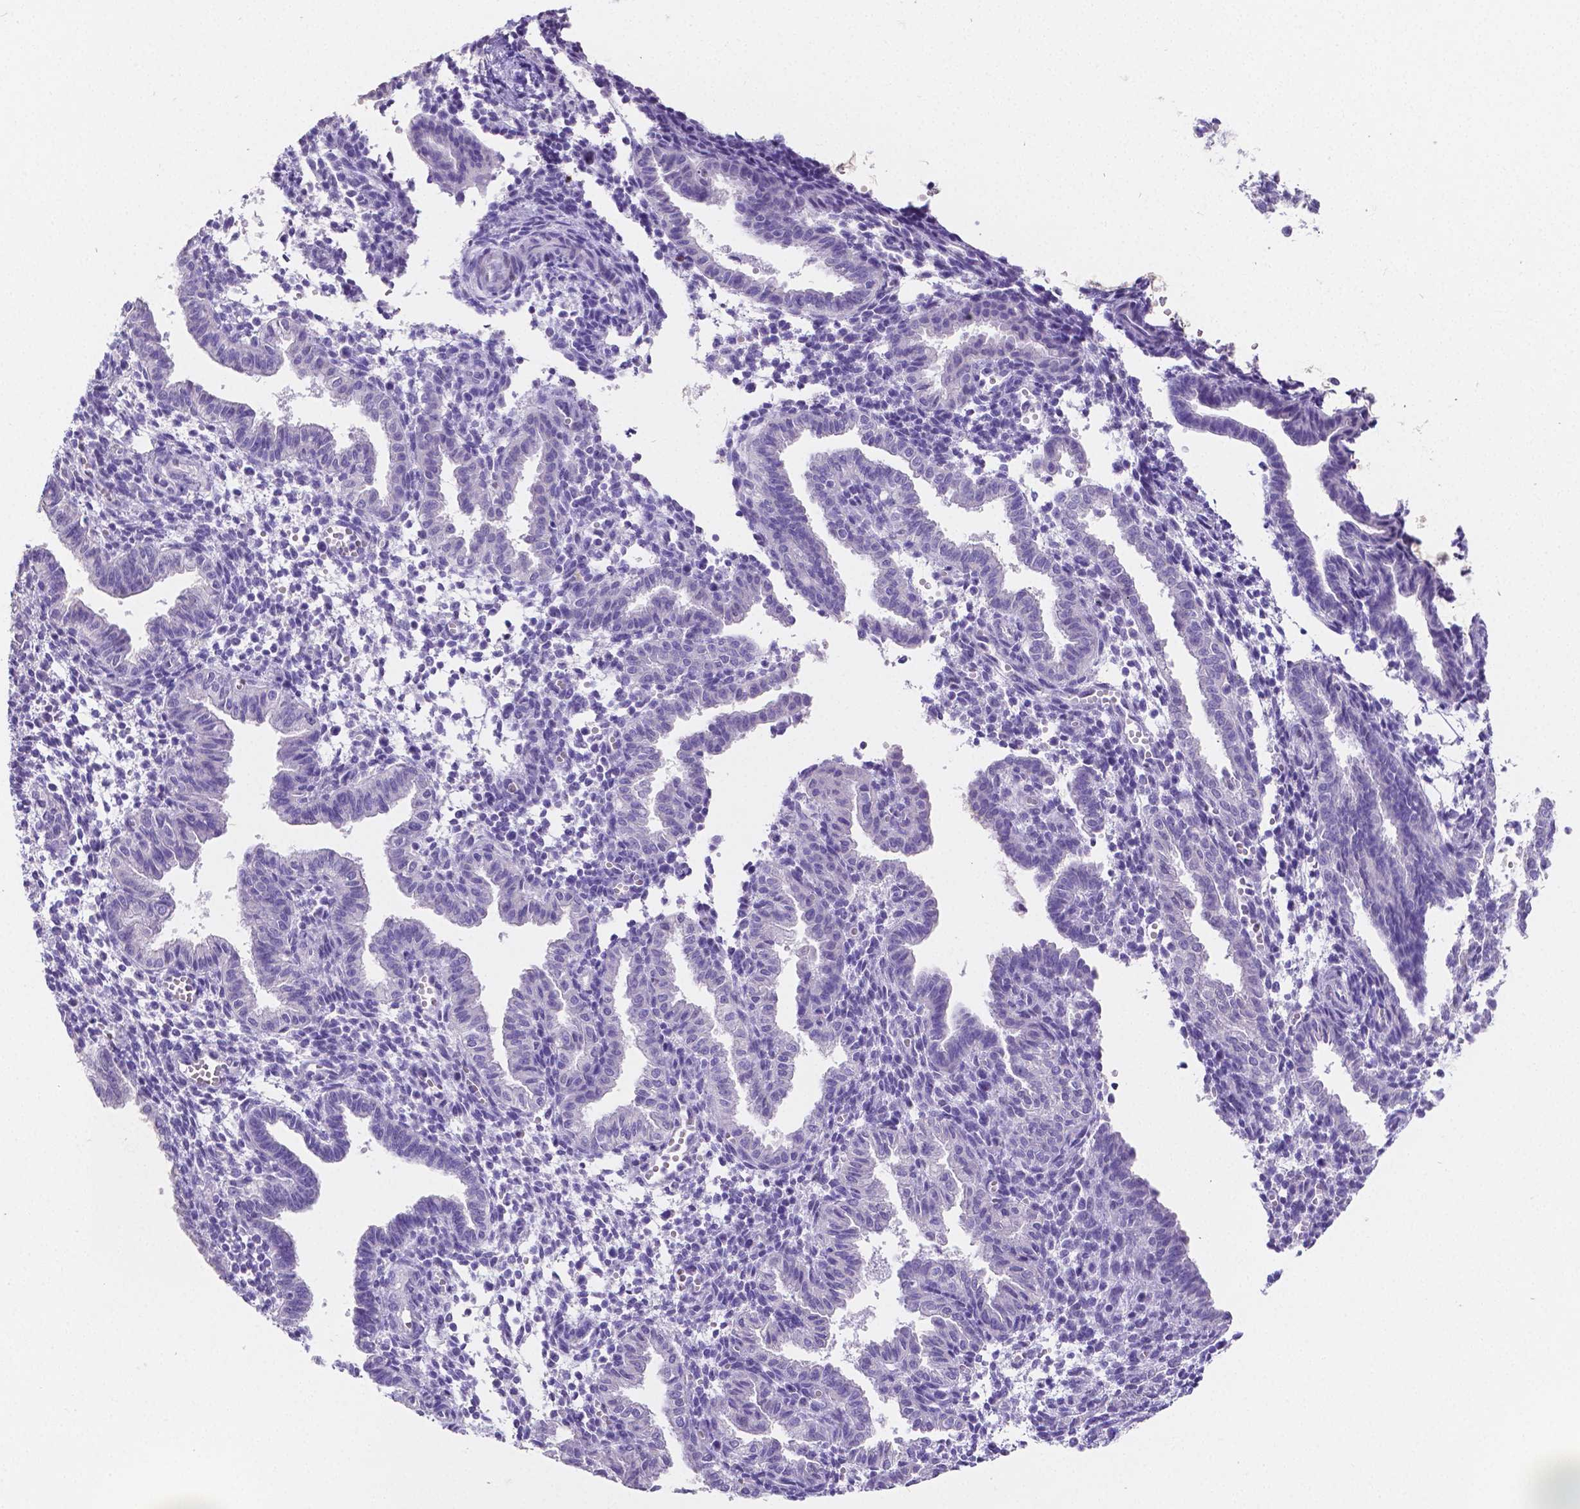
{"staining": {"intensity": "negative", "quantity": "none", "location": "none"}, "tissue": "endometrium", "cell_type": "Cells in endometrial stroma", "image_type": "normal", "snomed": [{"axis": "morphology", "description": "Normal tissue, NOS"}, {"axis": "topography", "description": "Endometrium"}], "caption": "Immunohistochemistry photomicrograph of benign endometrium stained for a protein (brown), which exhibits no expression in cells in endometrial stroma.", "gene": "SATB2", "patient": {"sex": "female", "age": 37}}